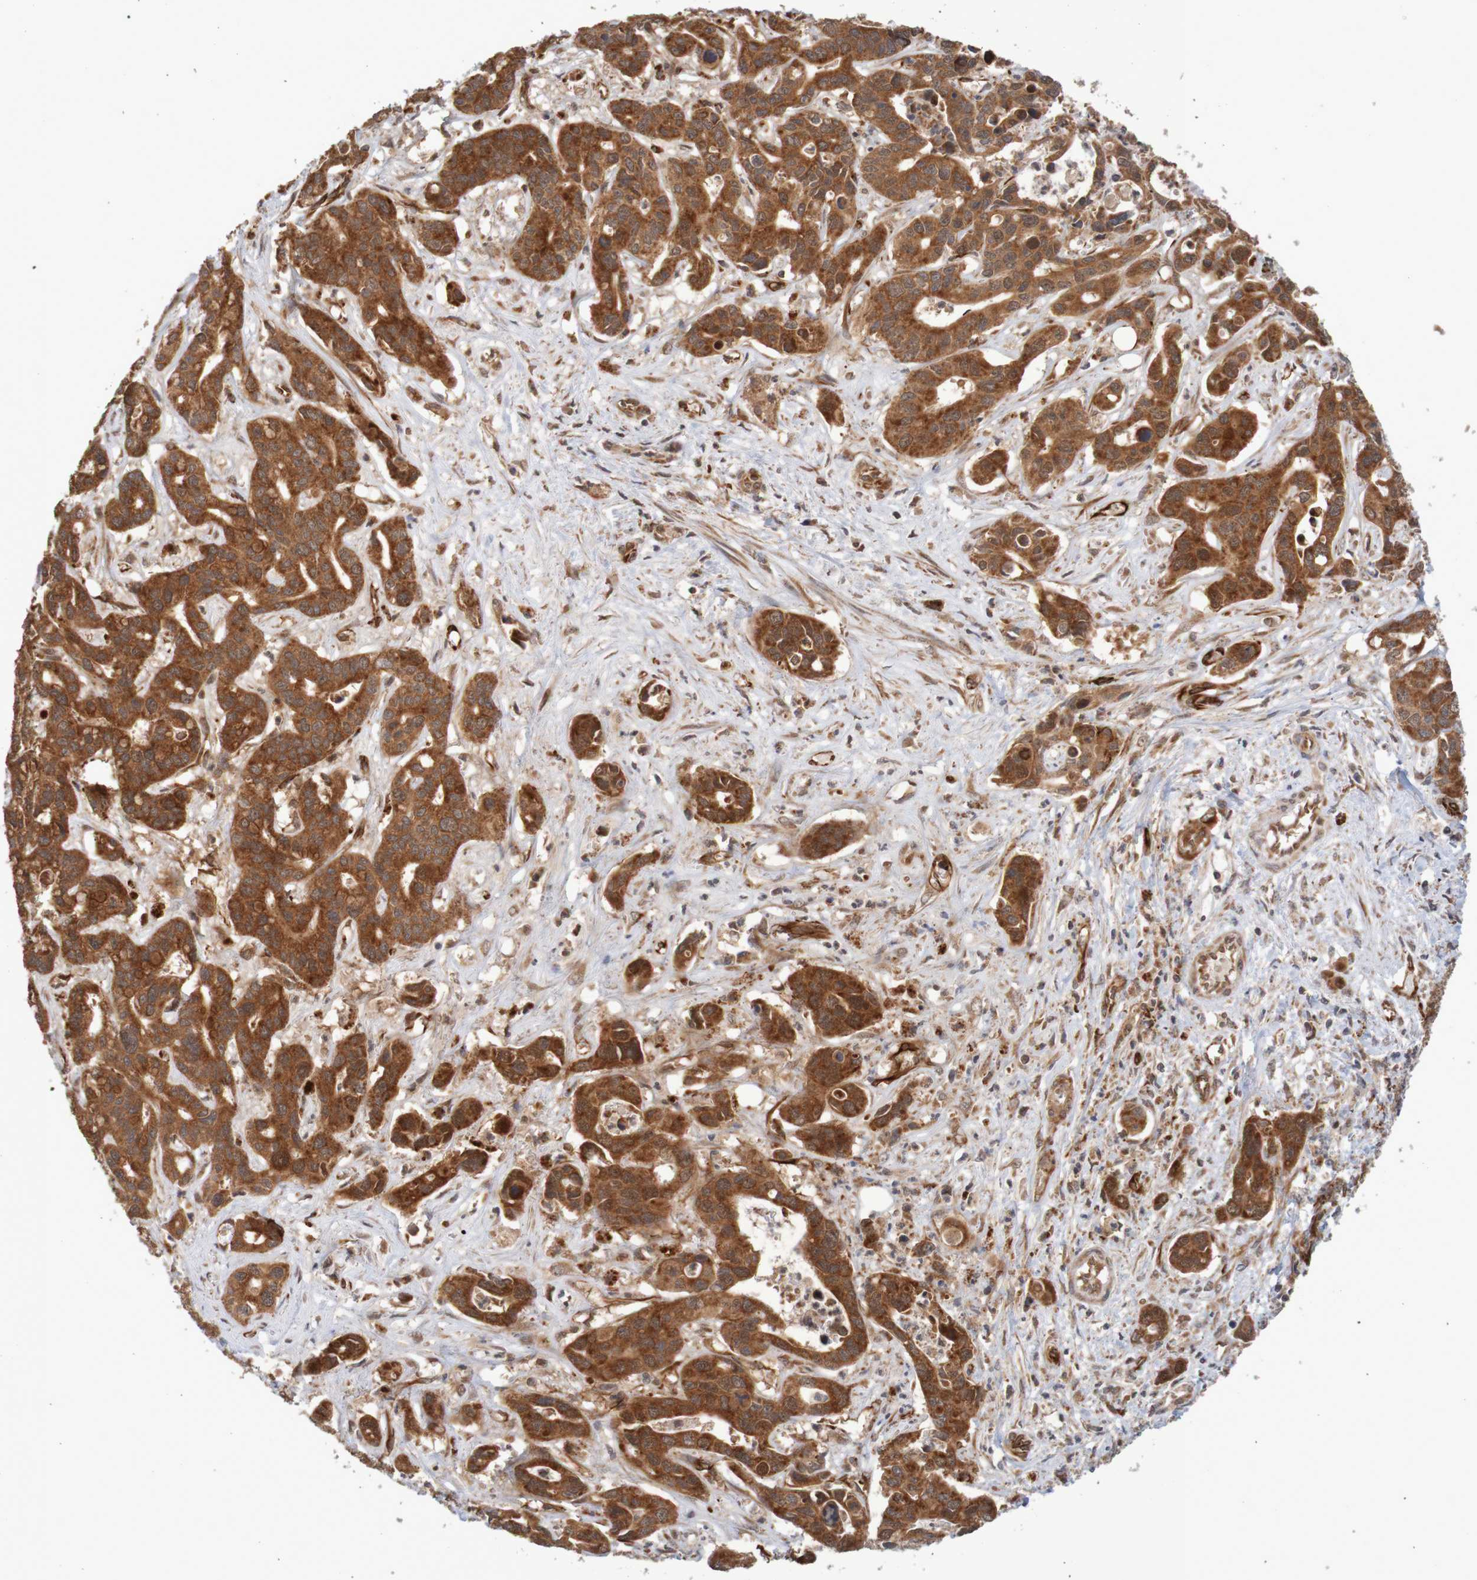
{"staining": {"intensity": "strong", "quantity": ">75%", "location": "cytoplasmic/membranous"}, "tissue": "liver cancer", "cell_type": "Tumor cells", "image_type": "cancer", "snomed": [{"axis": "morphology", "description": "Cholangiocarcinoma"}, {"axis": "topography", "description": "Liver"}], "caption": "Liver cholangiocarcinoma stained with IHC exhibits strong cytoplasmic/membranous staining in about >75% of tumor cells. The staining is performed using DAB (3,3'-diaminobenzidine) brown chromogen to label protein expression. The nuclei are counter-stained blue using hematoxylin.", "gene": "MRPL52", "patient": {"sex": "female", "age": 65}}